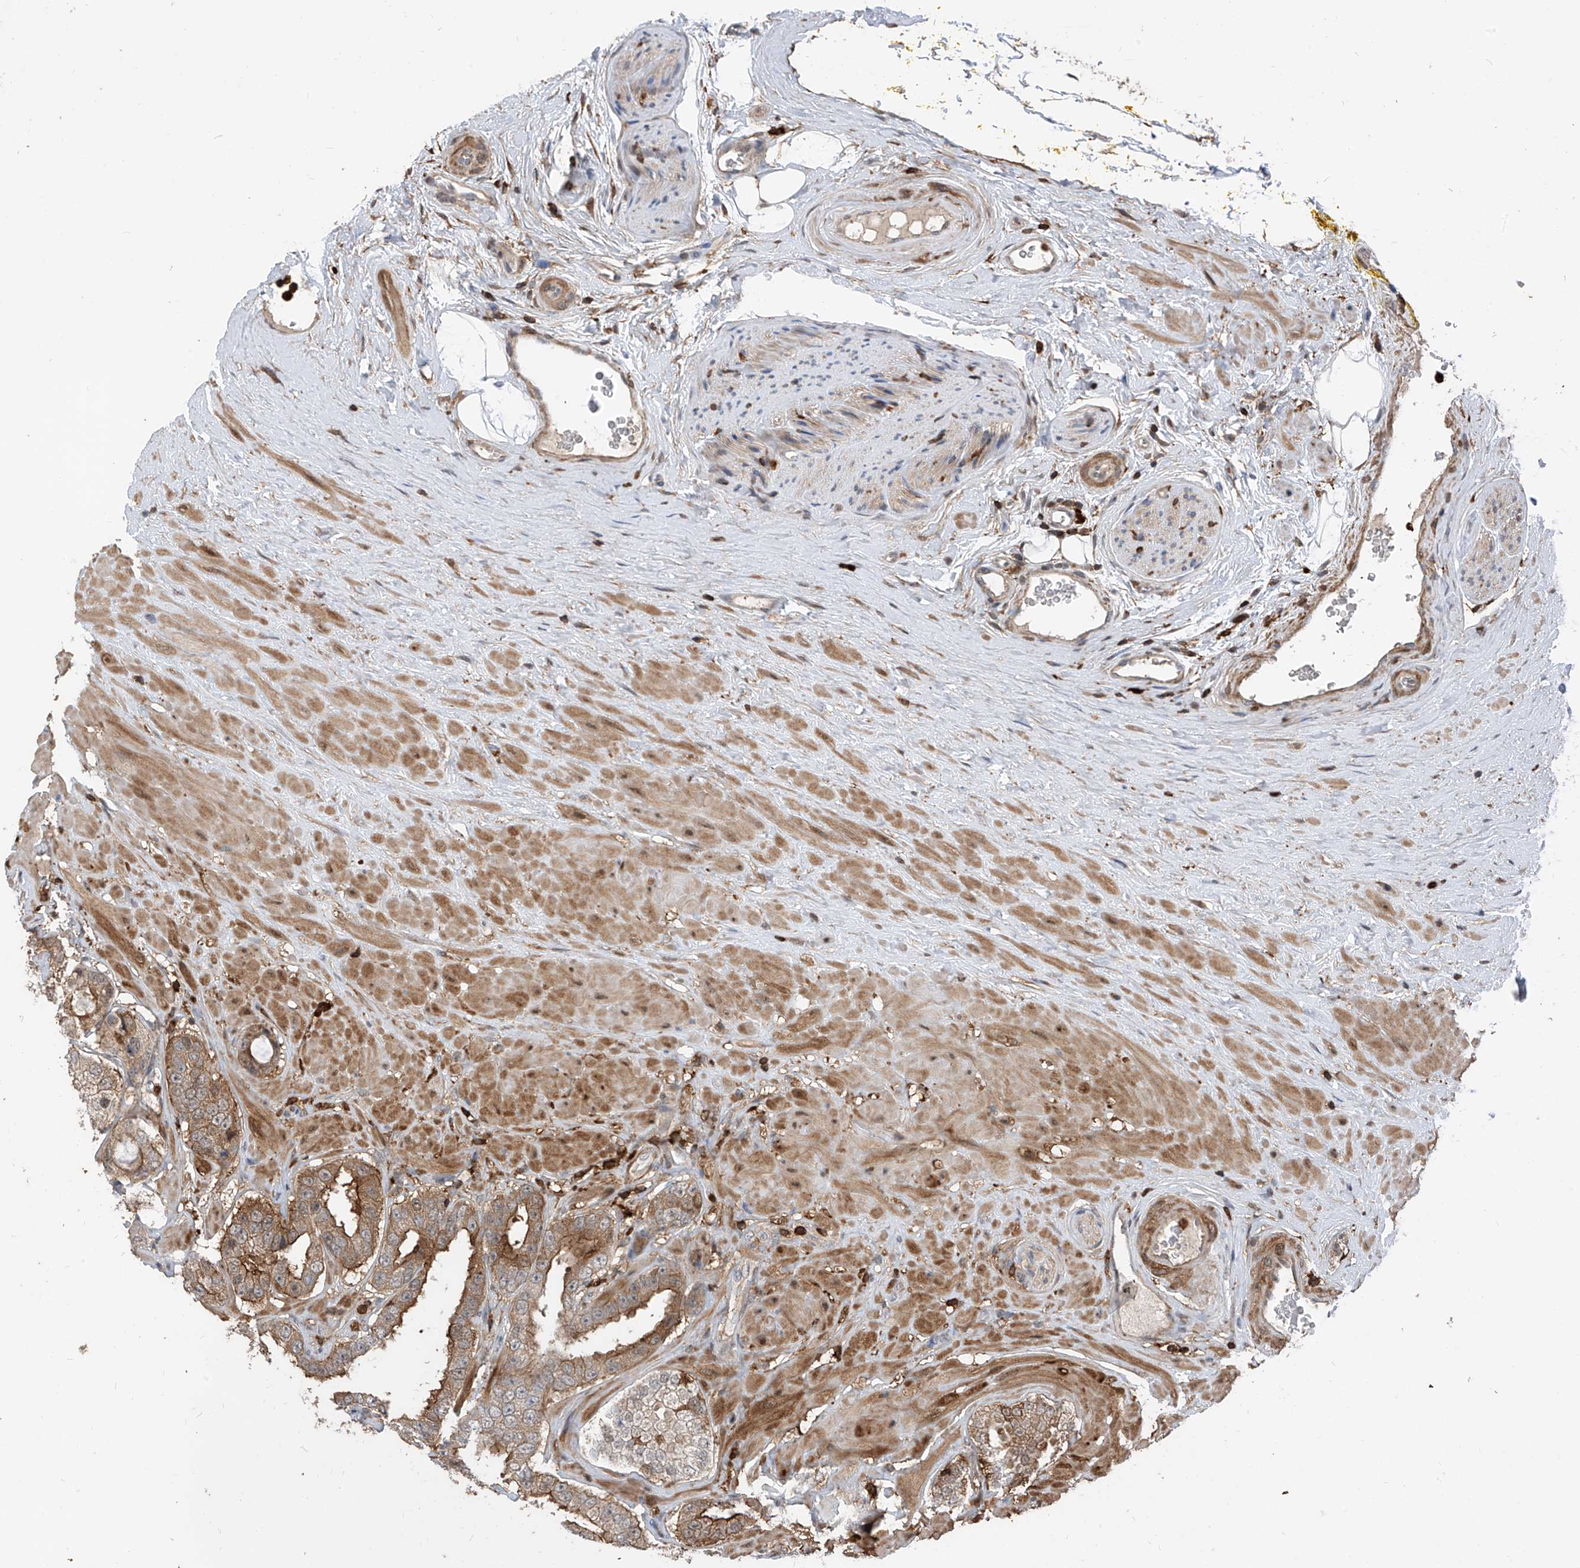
{"staining": {"intensity": "moderate", "quantity": ">75%", "location": "cytoplasmic/membranous"}, "tissue": "prostate cancer", "cell_type": "Tumor cells", "image_type": "cancer", "snomed": [{"axis": "morphology", "description": "Adenocarcinoma, High grade"}, {"axis": "topography", "description": "Prostate"}], "caption": "Immunohistochemistry (IHC) photomicrograph of neoplastic tissue: human prostate cancer (high-grade adenocarcinoma) stained using IHC displays medium levels of moderate protein expression localized specifically in the cytoplasmic/membranous of tumor cells, appearing as a cytoplasmic/membranous brown color.", "gene": "MICAL1", "patient": {"sex": "male", "age": 59}}